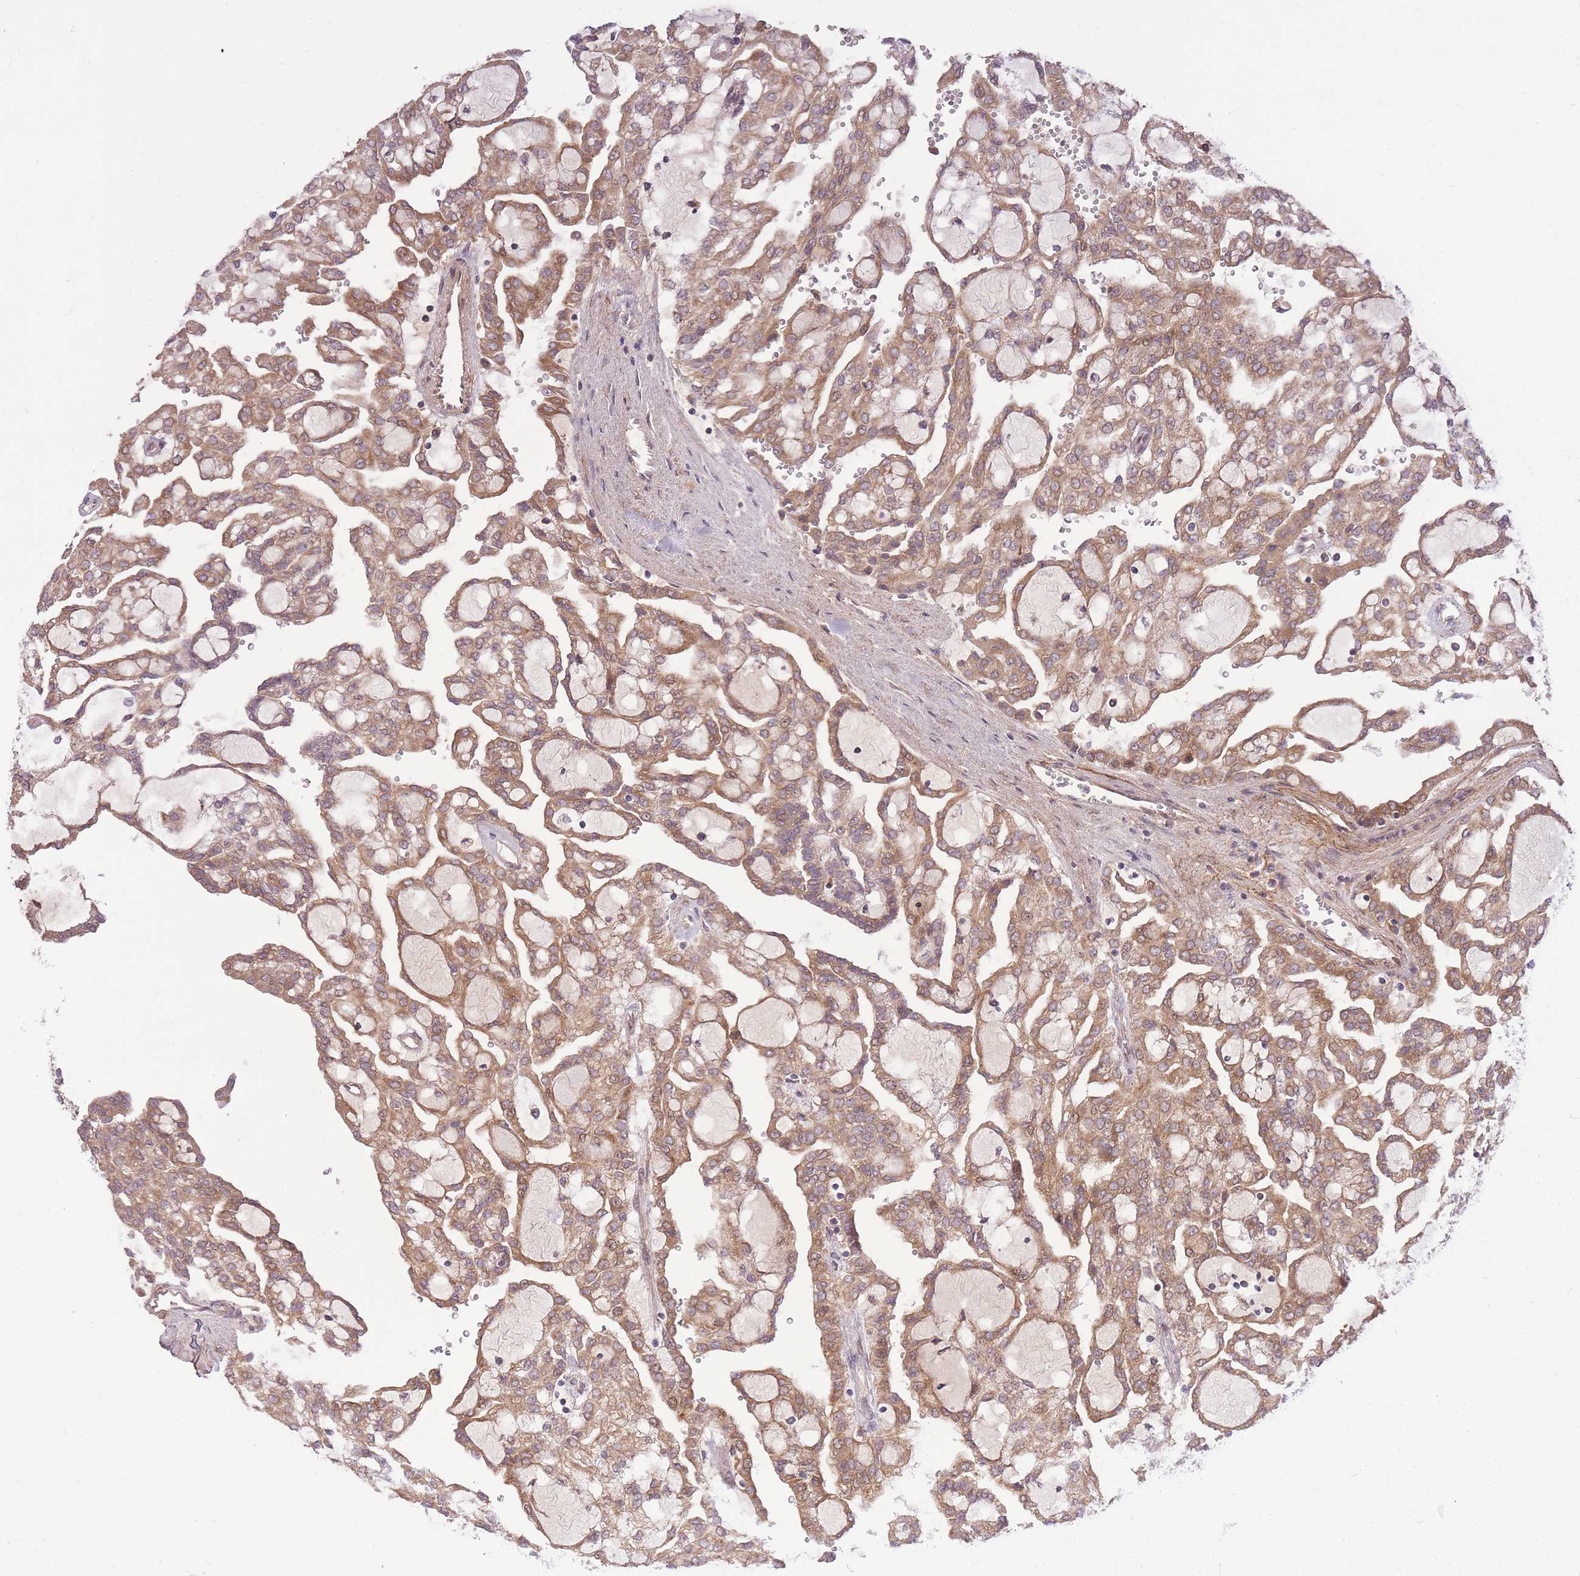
{"staining": {"intensity": "moderate", "quantity": ">75%", "location": "cytoplasmic/membranous"}, "tissue": "renal cancer", "cell_type": "Tumor cells", "image_type": "cancer", "snomed": [{"axis": "morphology", "description": "Adenocarcinoma, NOS"}, {"axis": "topography", "description": "Kidney"}], "caption": "About >75% of tumor cells in renal cancer exhibit moderate cytoplasmic/membranous protein positivity as visualized by brown immunohistochemical staining.", "gene": "ZNF391", "patient": {"sex": "male", "age": 63}}